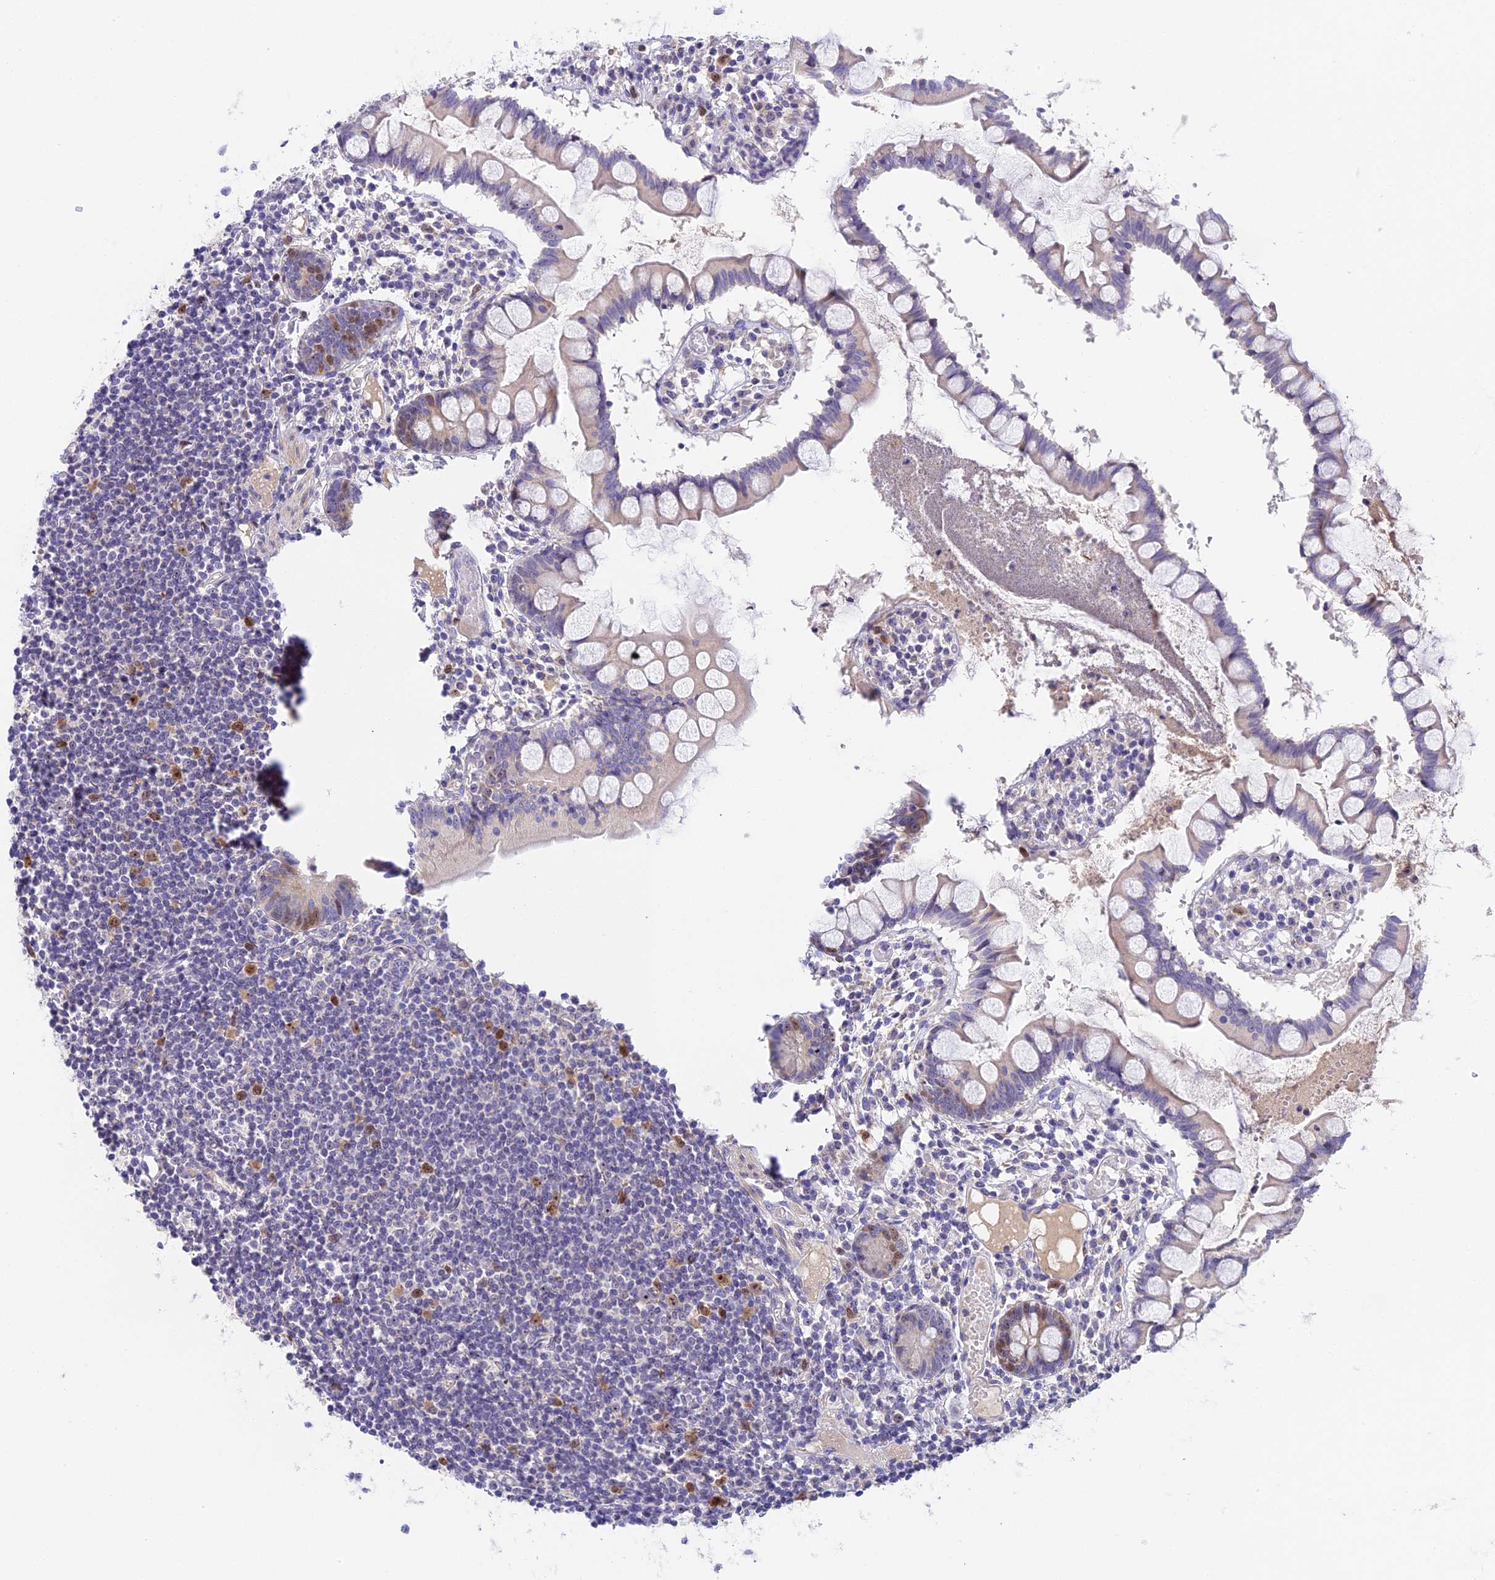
{"staining": {"intensity": "negative", "quantity": "none", "location": "none"}, "tissue": "colon", "cell_type": "Endothelial cells", "image_type": "normal", "snomed": [{"axis": "morphology", "description": "Normal tissue, NOS"}, {"axis": "morphology", "description": "Adenocarcinoma, NOS"}, {"axis": "topography", "description": "Colon"}], "caption": "Histopathology image shows no protein expression in endothelial cells of unremarkable colon. (DAB (3,3'-diaminobenzidine) immunohistochemistry (IHC) visualized using brightfield microscopy, high magnification).", "gene": "RAD51", "patient": {"sex": "female", "age": 55}}